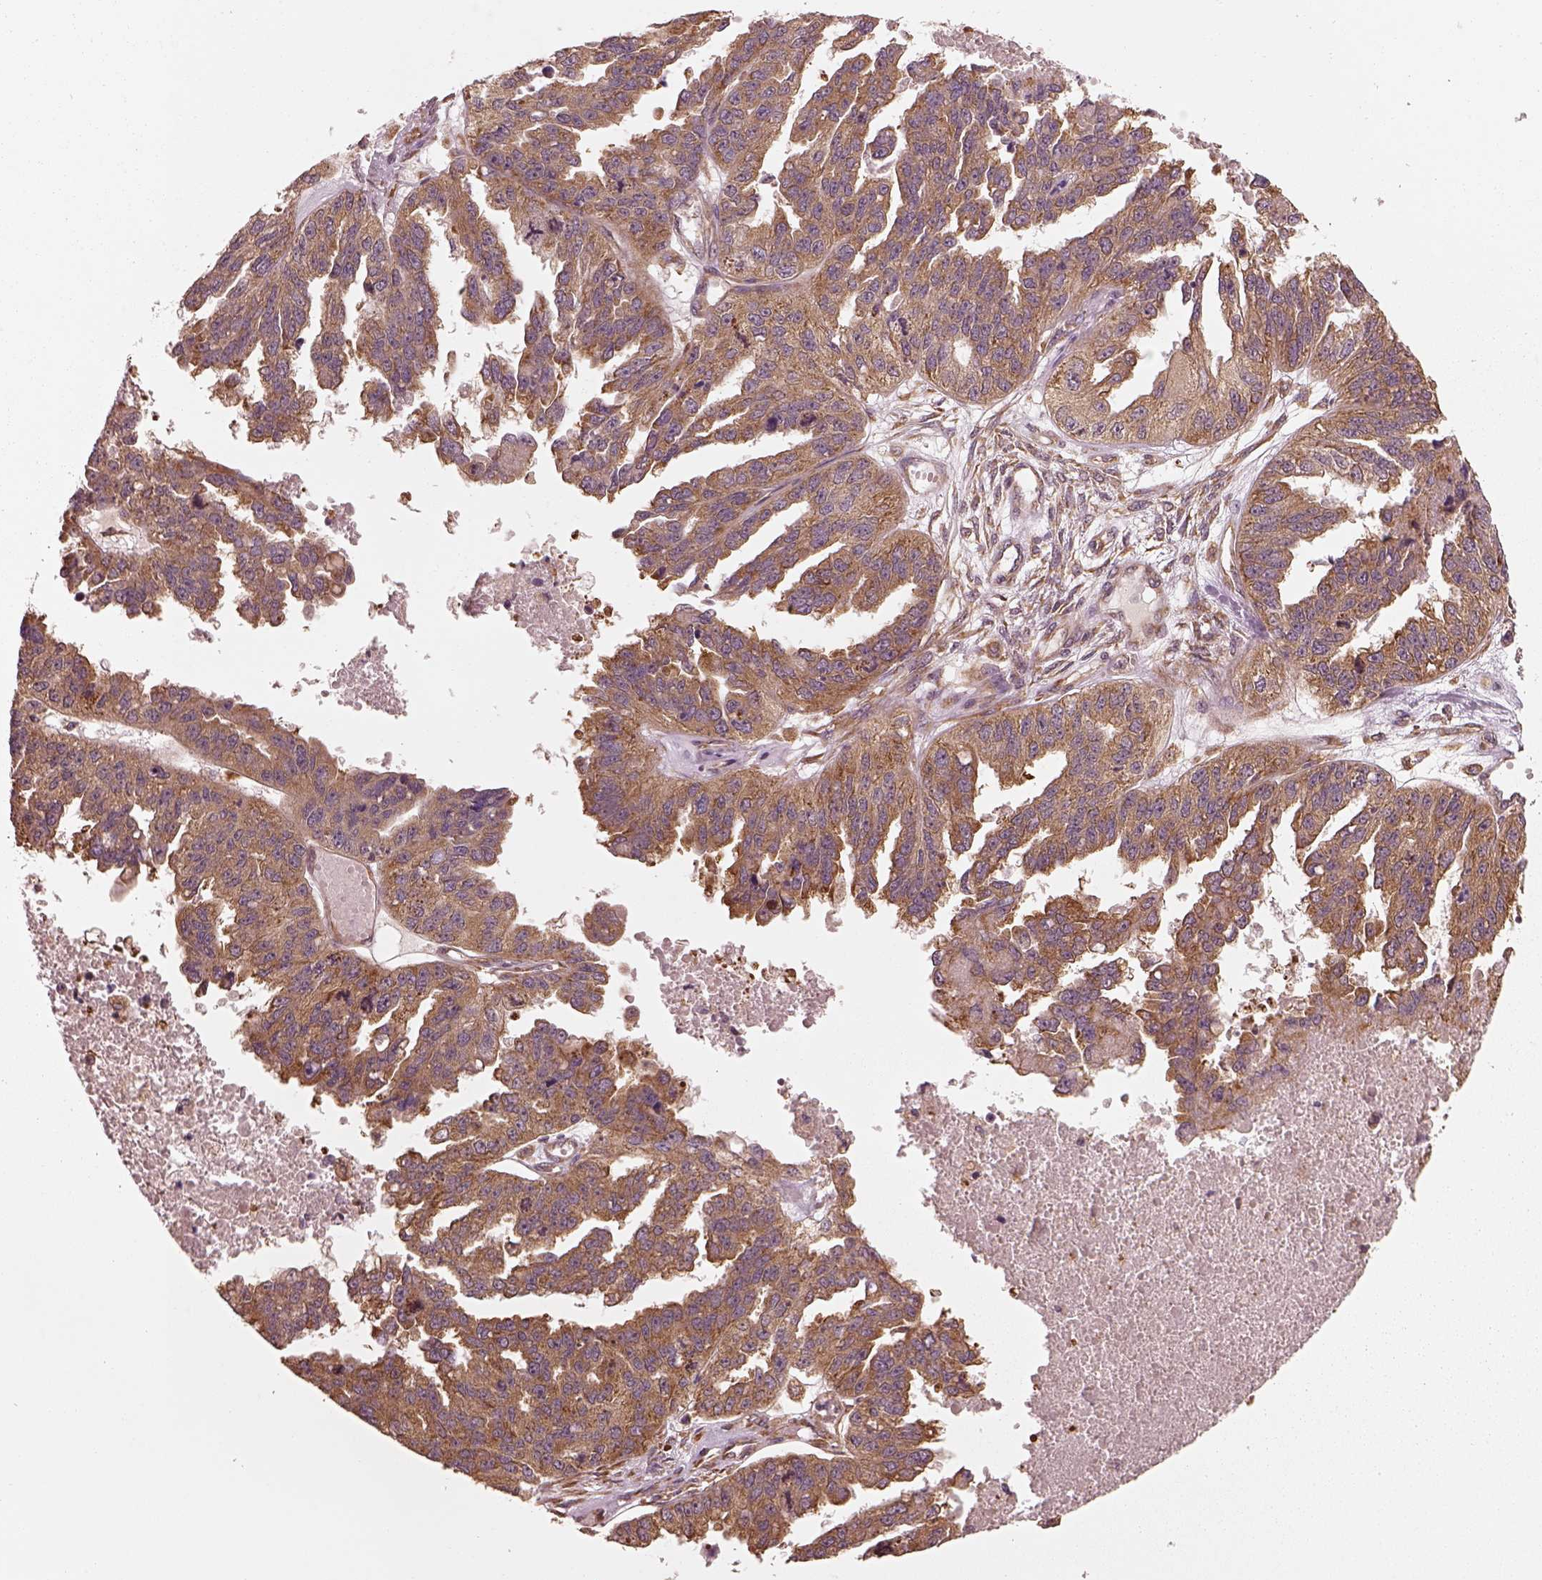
{"staining": {"intensity": "moderate", "quantity": ">75%", "location": "cytoplasmic/membranous"}, "tissue": "ovarian cancer", "cell_type": "Tumor cells", "image_type": "cancer", "snomed": [{"axis": "morphology", "description": "Cystadenocarcinoma, serous, NOS"}, {"axis": "topography", "description": "Ovary"}], "caption": "Serous cystadenocarcinoma (ovarian) was stained to show a protein in brown. There is medium levels of moderate cytoplasmic/membranous expression in approximately >75% of tumor cells. (DAB (3,3'-diaminobenzidine) IHC, brown staining for protein, blue staining for nuclei).", "gene": "RPS5", "patient": {"sex": "female", "age": 58}}